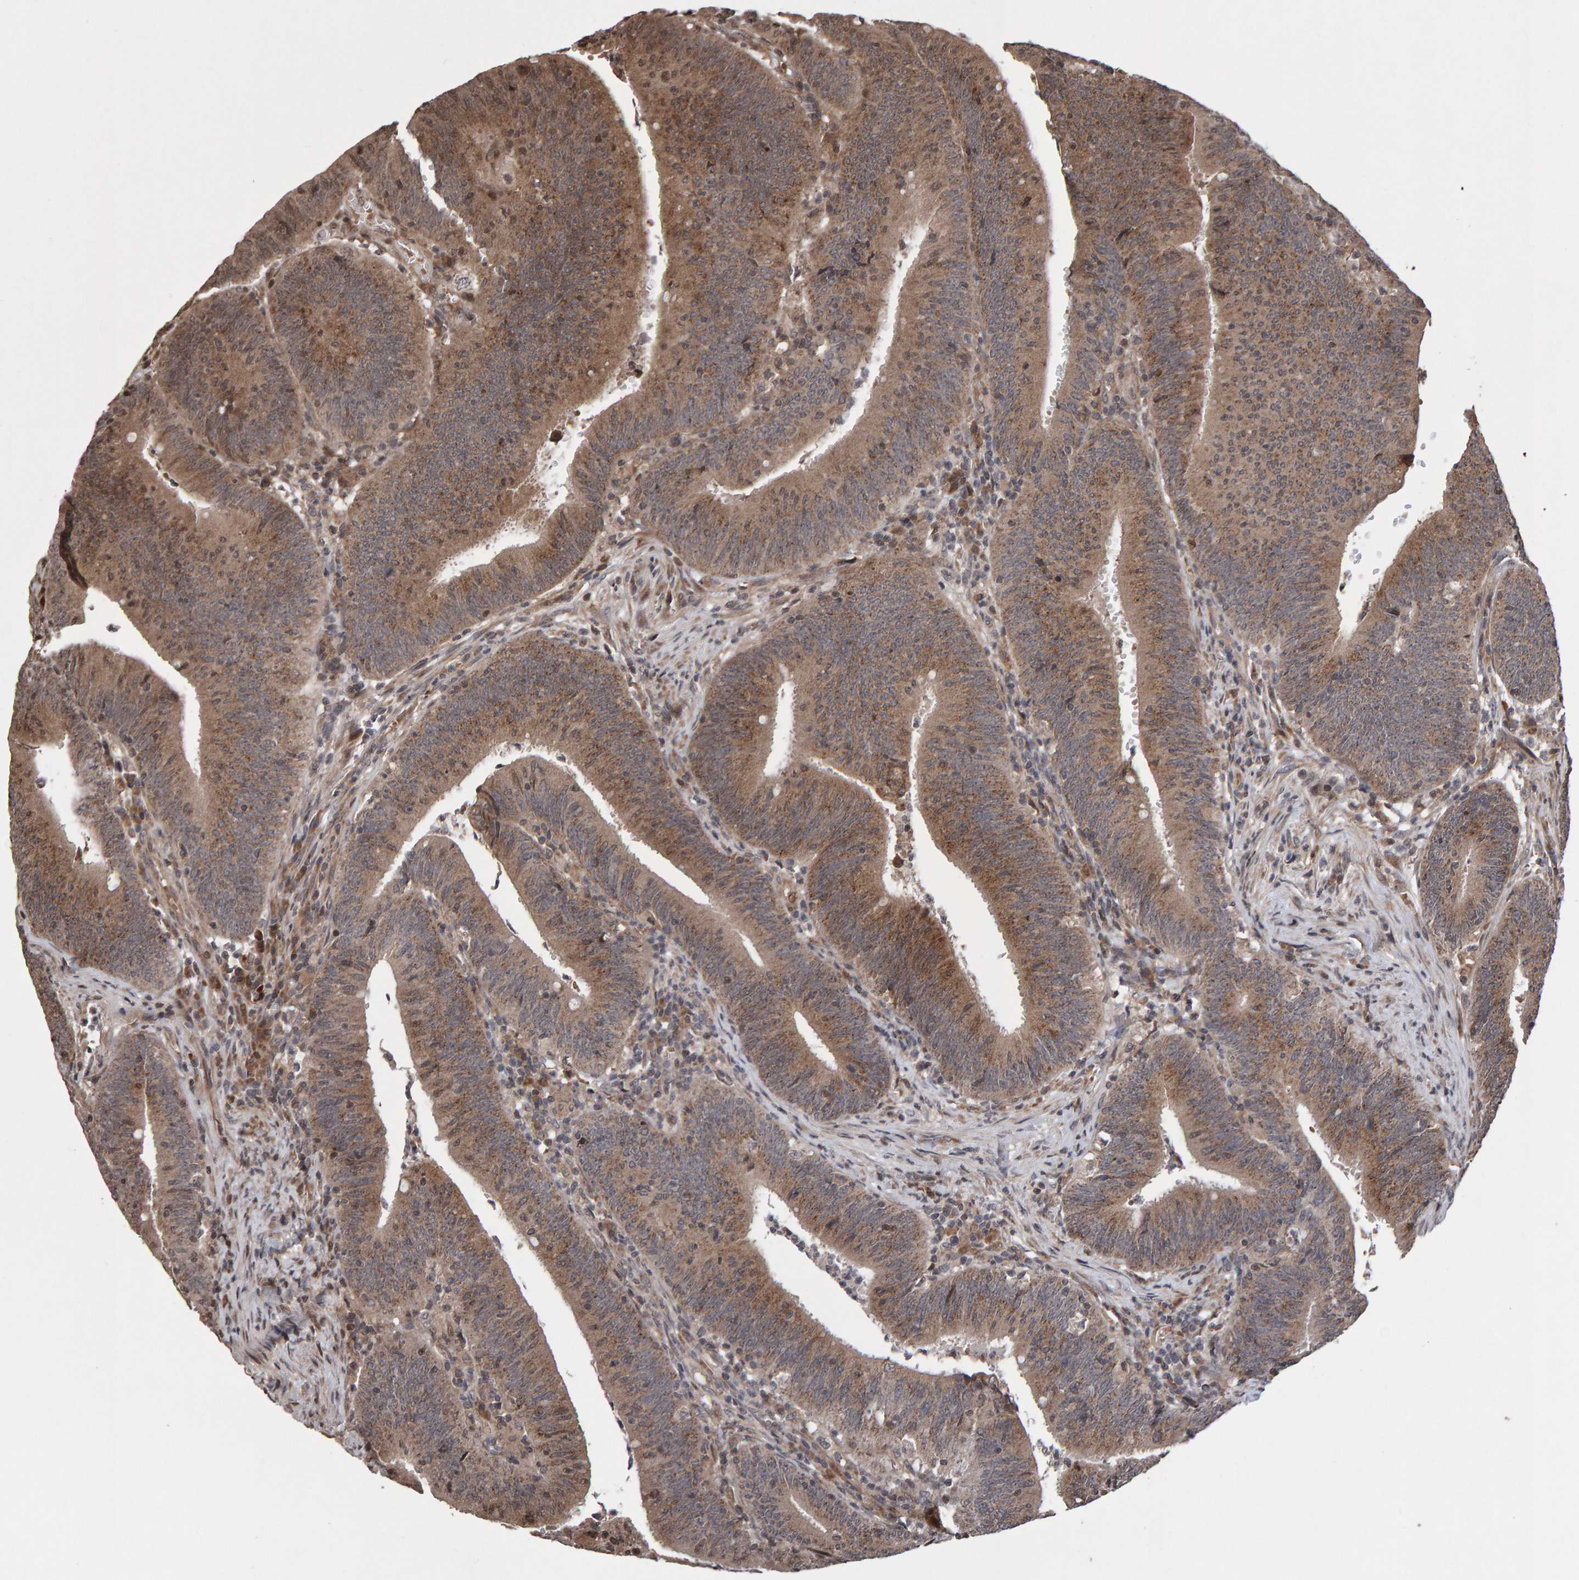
{"staining": {"intensity": "moderate", "quantity": ">75%", "location": "cytoplasmic/membranous"}, "tissue": "colorectal cancer", "cell_type": "Tumor cells", "image_type": "cancer", "snomed": [{"axis": "morphology", "description": "Normal tissue, NOS"}, {"axis": "morphology", "description": "Adenocarcinoma, NOS"}, {"axis": "topography", "description": "Rectum"}], "caption": "Colorectal cancer tissue reveals moderate cytoplasmic/membranous expression in about >75% of tumor cells, visualized by immunohistochemistry. The staining was performed using DAB (3,3'-diaminobenzidine) to visualize the protein expression in brown, while the nuclei were stained in blue with hematoxylin (Magnification: 20x).", "gene": "PECR", "patient": {"sex": "female", "age": 66}}